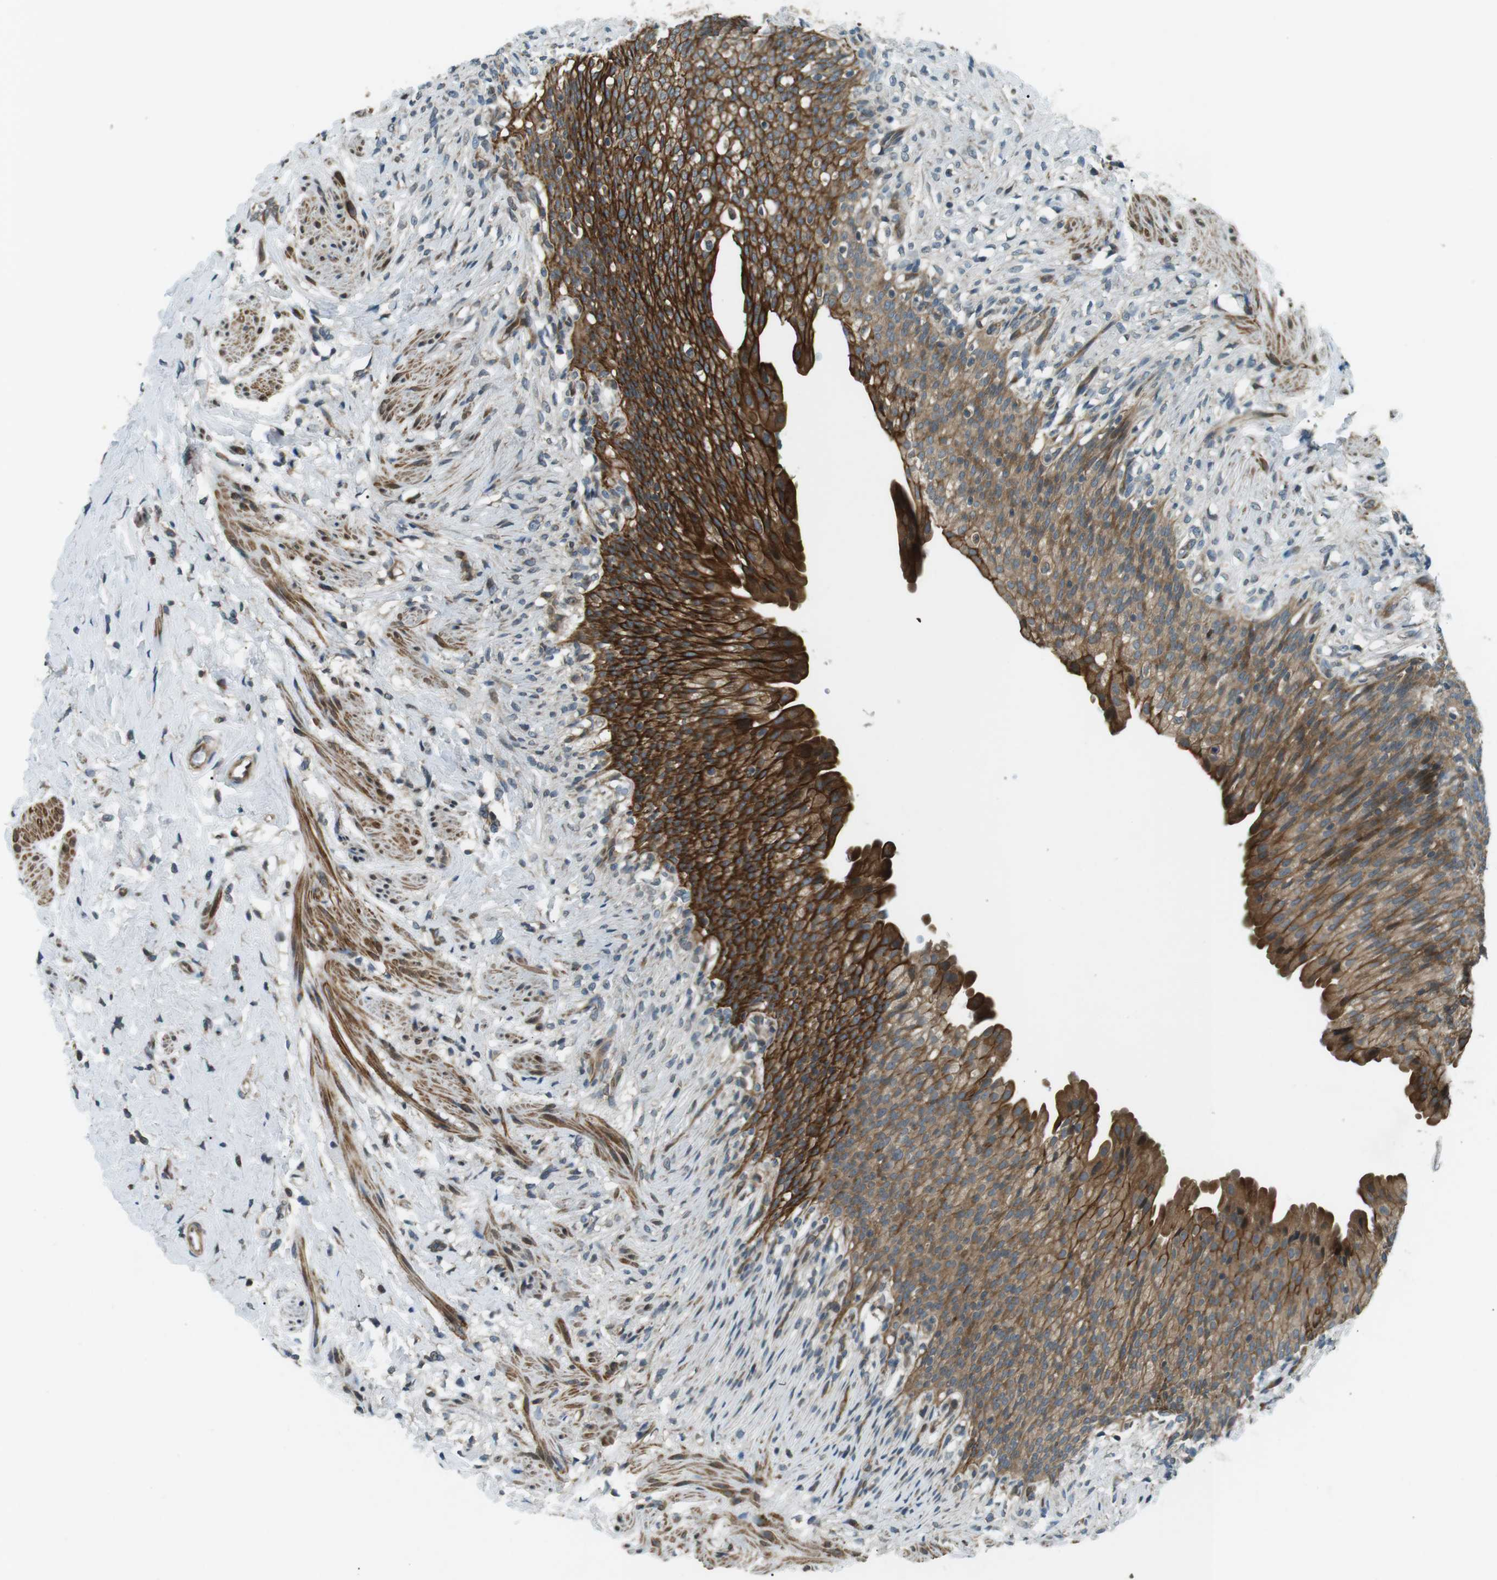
{"staining": {"intensity": "strong", "quantity": ">75%", "location": "cytoplasmic/membranous"}, "tissue": "urinary bladder", "cell_type": "Urothelial cells", "image_type": "normal", "snomed": [{"axis": "morphology", "description": "Normal tissue, NOS"}, {"axis": "topography", "description": "Urinary bladder"}], "caption": "An IHC histopathology image of normal tissue is shown. Protein staining in brown labels strong cytoplasmic/membranous positivity in urinary bladder within urothelial cells. The staining is performed using DAB (3,3'-diaminobenzidine) brown chromogen to label protein expression. The nuclei are counter-stained blue using hematoxylin.", "gene": "TMEM74", "patient": {"sex": "female", "age": 79}}